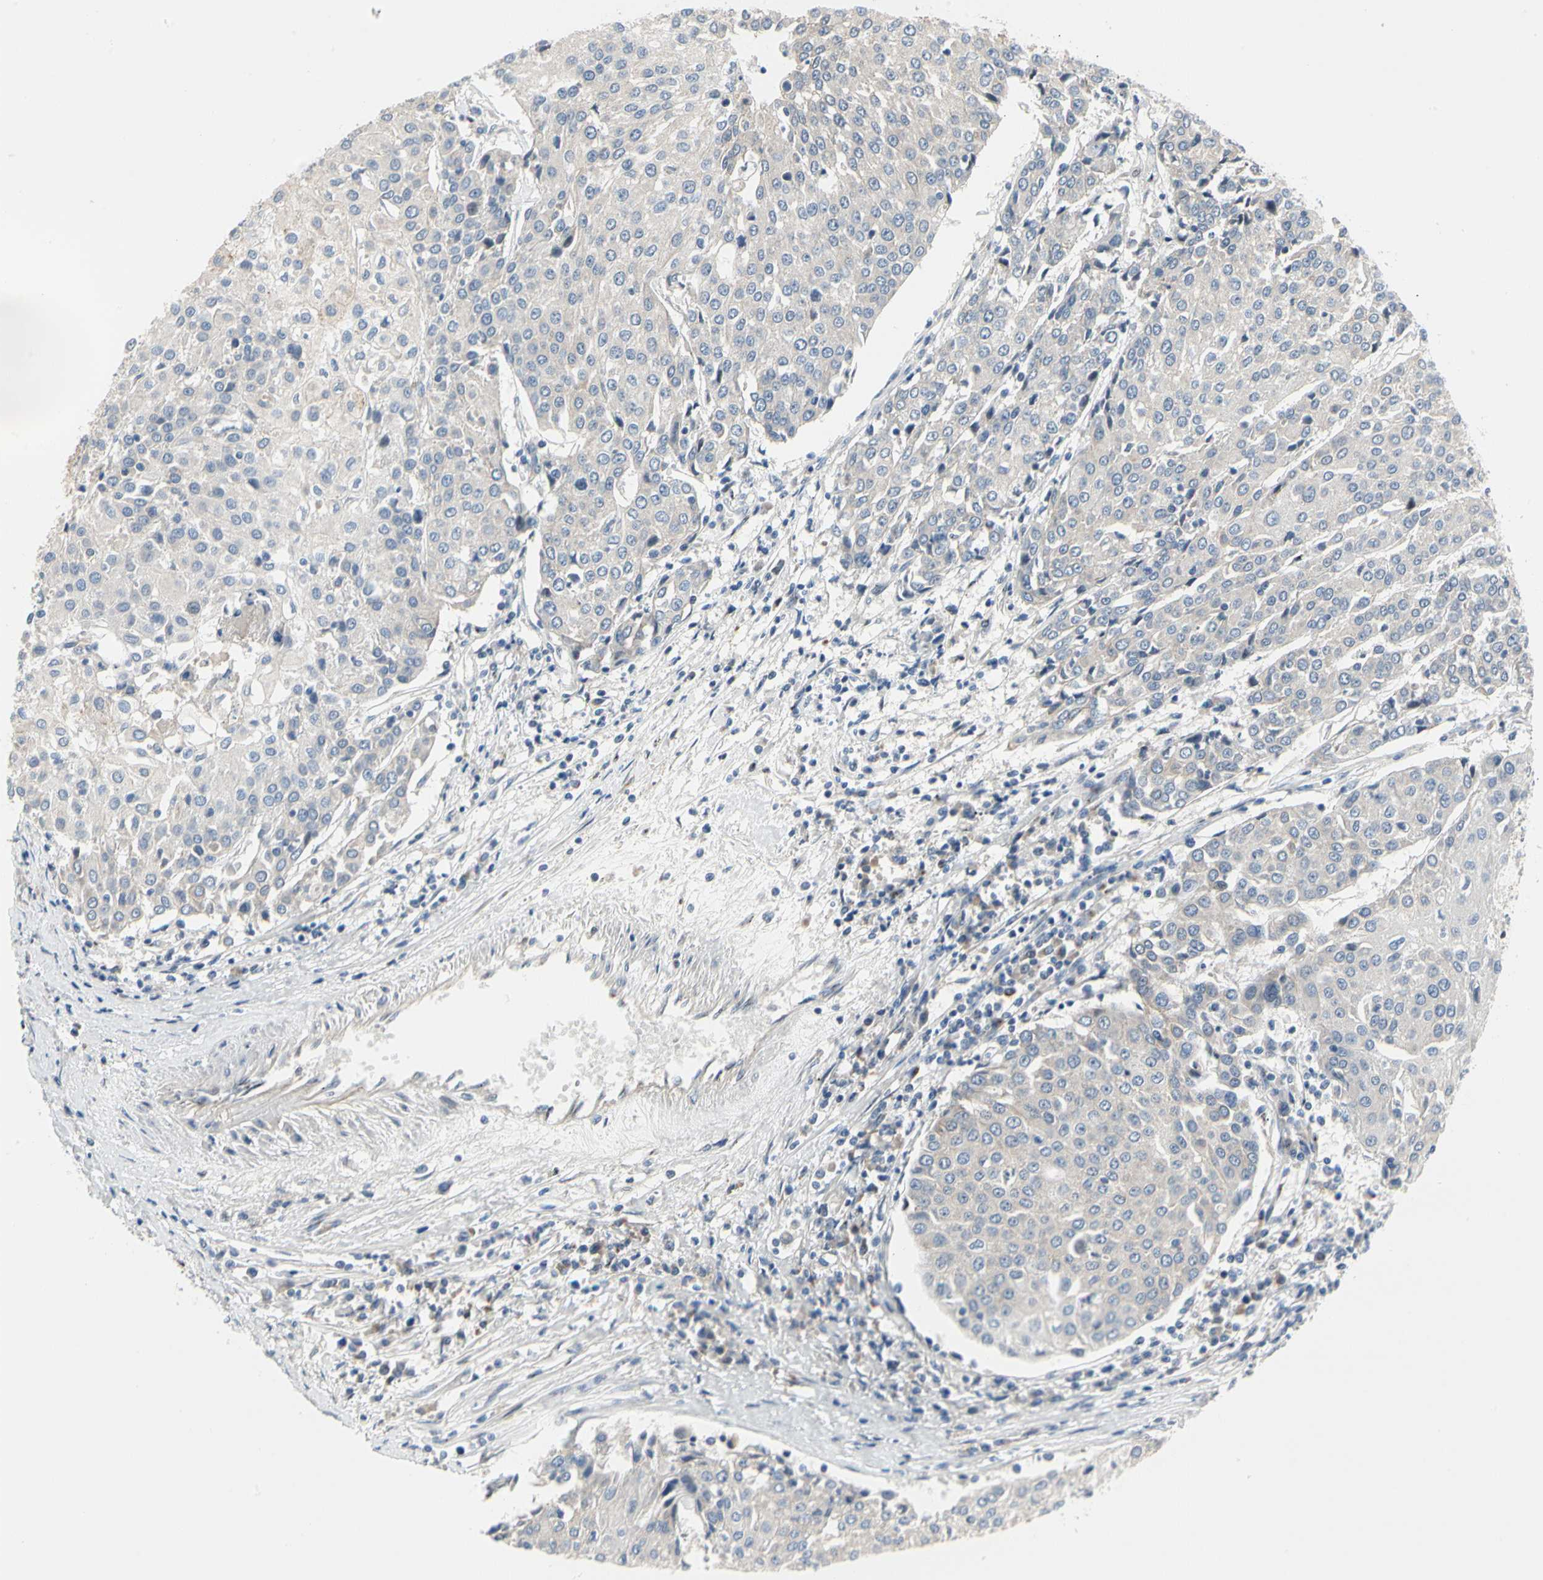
{"staining": {"intensity": "negative", "quantity": "none", "location": "none"}, "tissue": "urothelial cancer", "cell_type": "Tumor cells", "image_type": "cancer", "snomed": [{"axis": "morphology", "description": "Urothelial carcinoma, High grade"}, {"axis": "topography", "description": "Urinary bladder"}], "caption": "This micrograph is of urothelial carcinoma (high-grade) stained with IHC to label a protein in brown with the nuclei are counter-stained blue. There is no positivity in tumor cells.", "gene": "NFASC", "patient": {"sex": "female", "age": 85}}